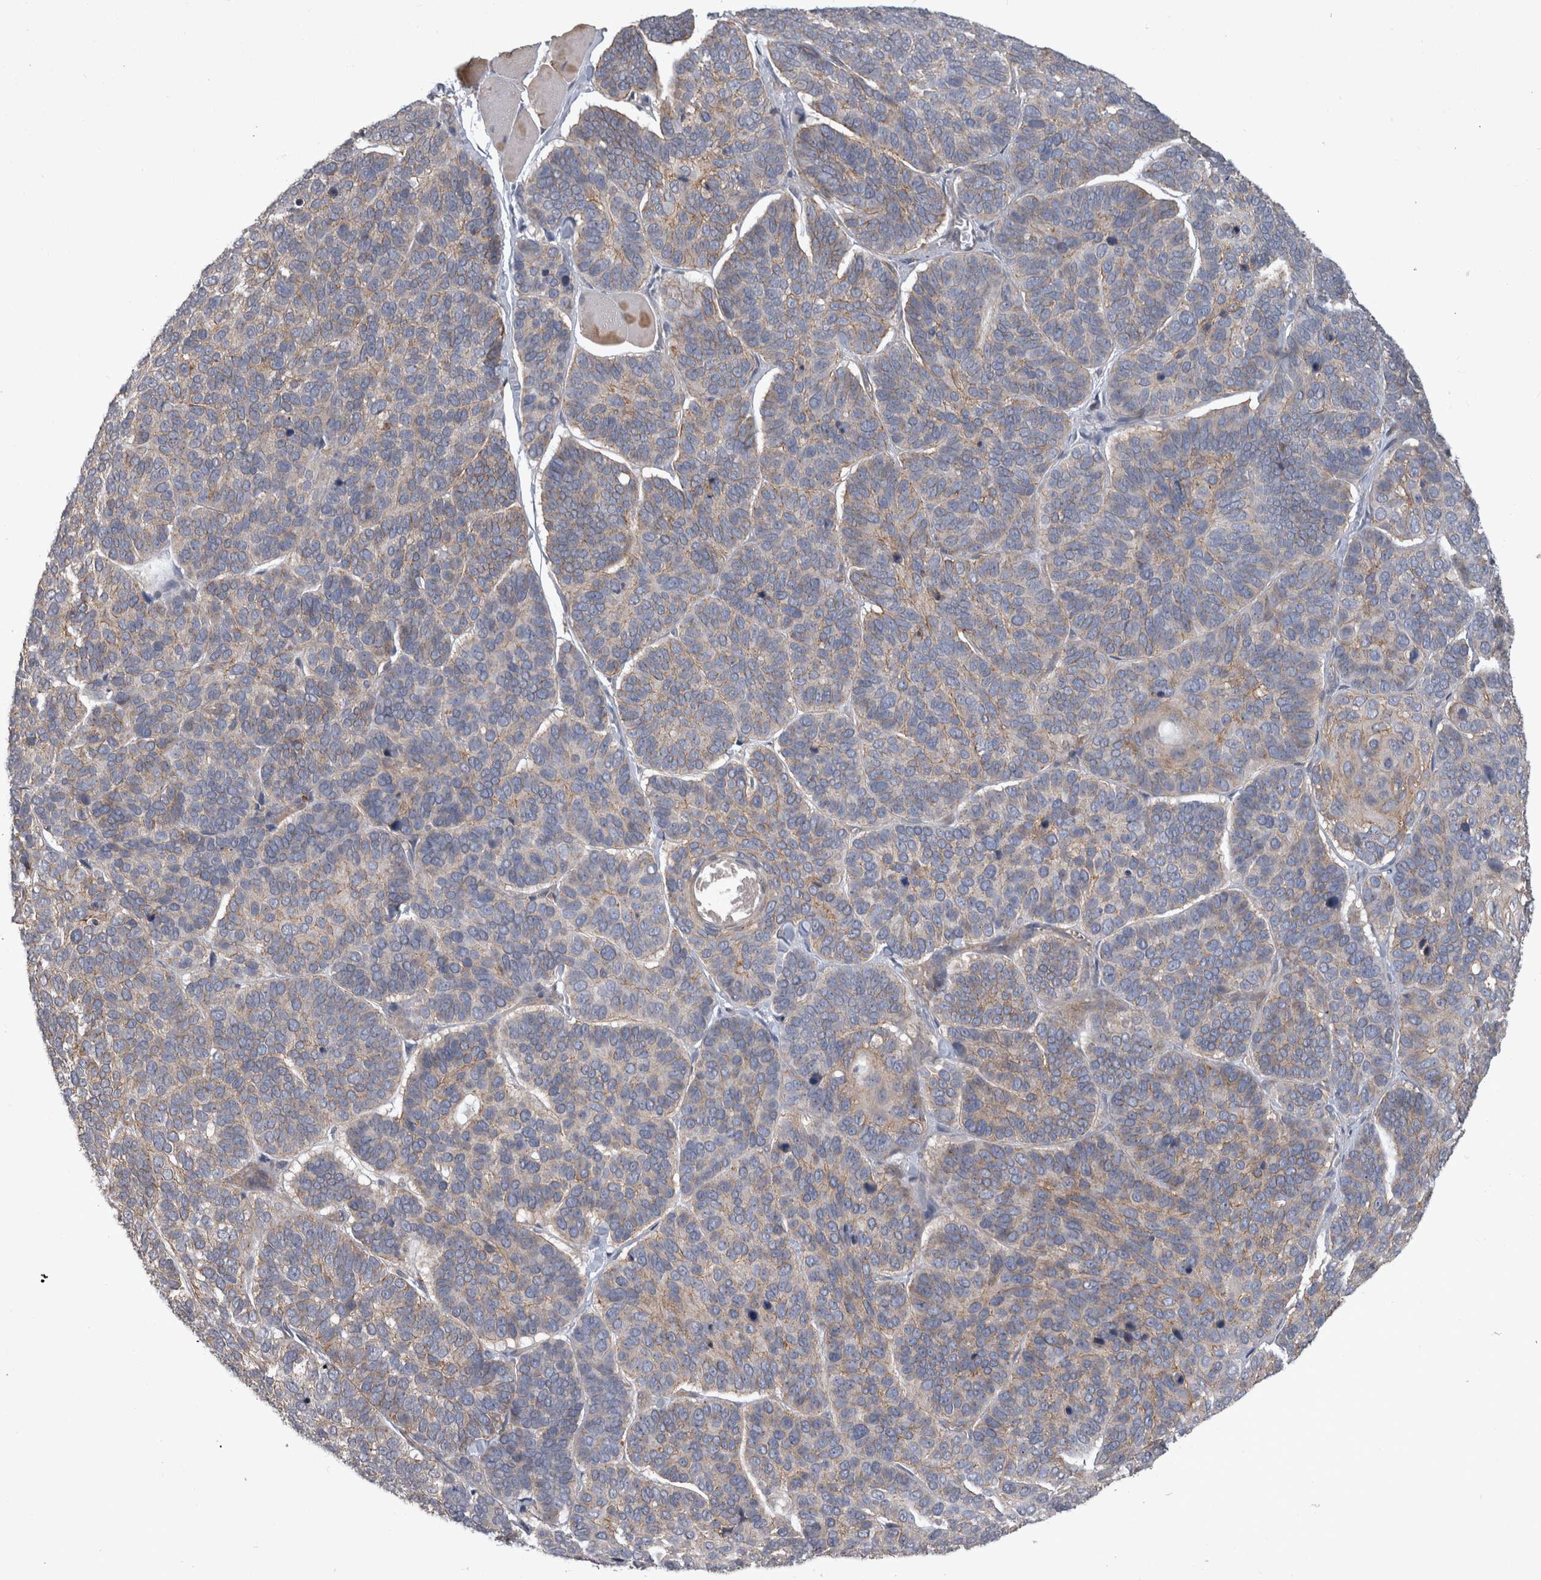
{"staining": {"intensity": "weak", "quantity": "25%-75%", "location": "cytoplasmic/membranous"}, "tissue": "skin cancer", "cell_type": "Tumor cells", "image_type": "cancer", "snomed": [{"axis": "morphology", "description": "Basal cell carcinoma"}, {"axis": "topography", "description": "Skin"}], "caption": "Immunohistochemistry (DAB (3,3'-diaminobenzidine)) staining of skin basal cell carcinoma exhibits weak cytoplasmic/membranous protein expression in approximately 25%-75% of tumor cells.", "gene": "SPATA48", "patient": {"sex": "male", "age": 62}}